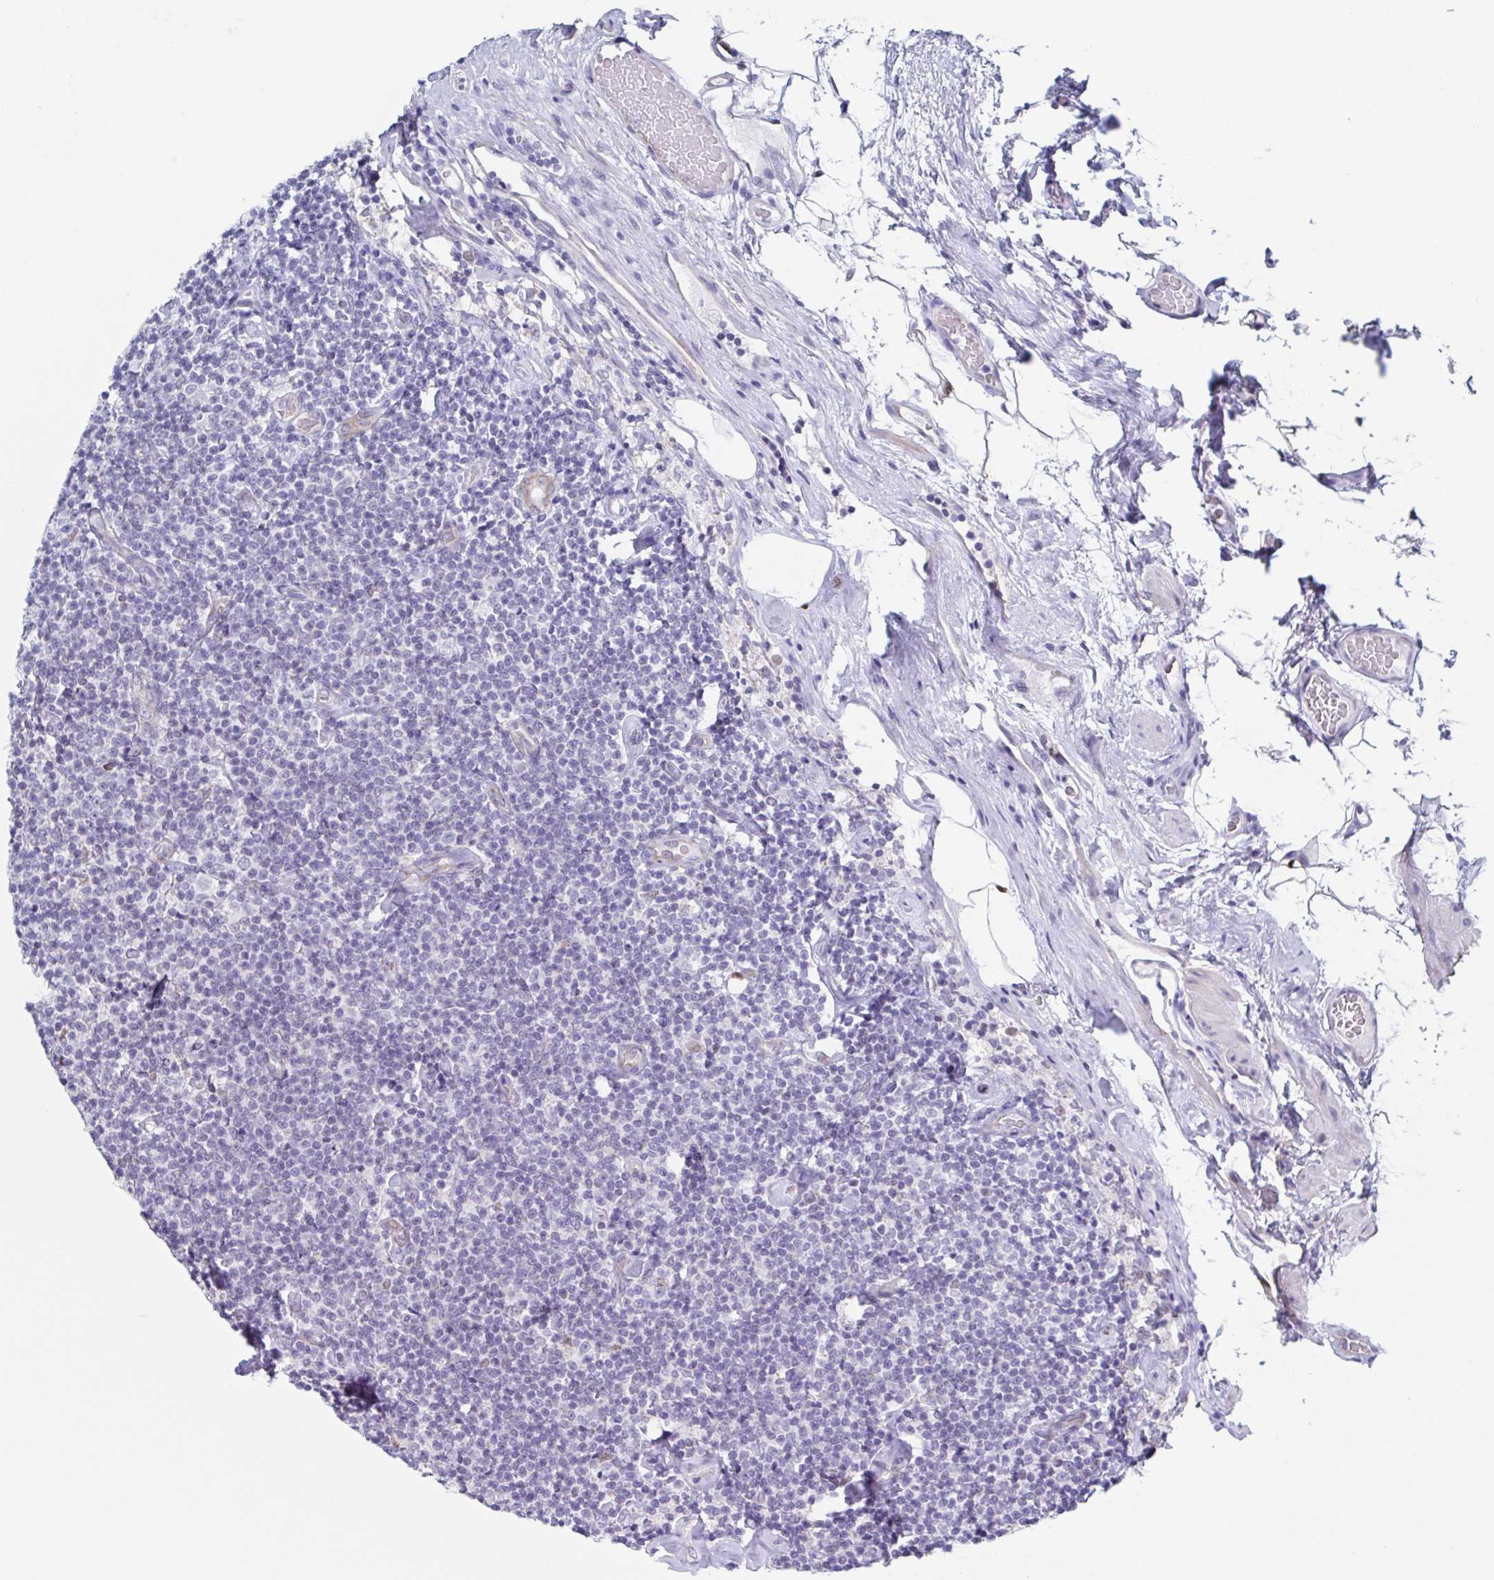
{"staining": {"intensity": "negative", "quantity": "none", "location": "none"}, "tissue": "lymphoma", "cell_type": "Tumor cells", "image_type": "cancer", "snomed": [{"axis": "morphology", "description": "Malignant lymphoma, non-Hodgkin's type, Low grade"}, {"axis": "topography", "description": "Lymph node"}], "caption": "Histopathology image shows no protein positivity in tumor cells of lymphoma tissue. Brightfield microscopy of immunohistochemistry stained with DAB (3,3'-diaminobenzidine) (brown) and hematoxylin (blue), captured at high magnification.", "gene": "PBOV1", "patient": {"sex": "male", "age": 81}}